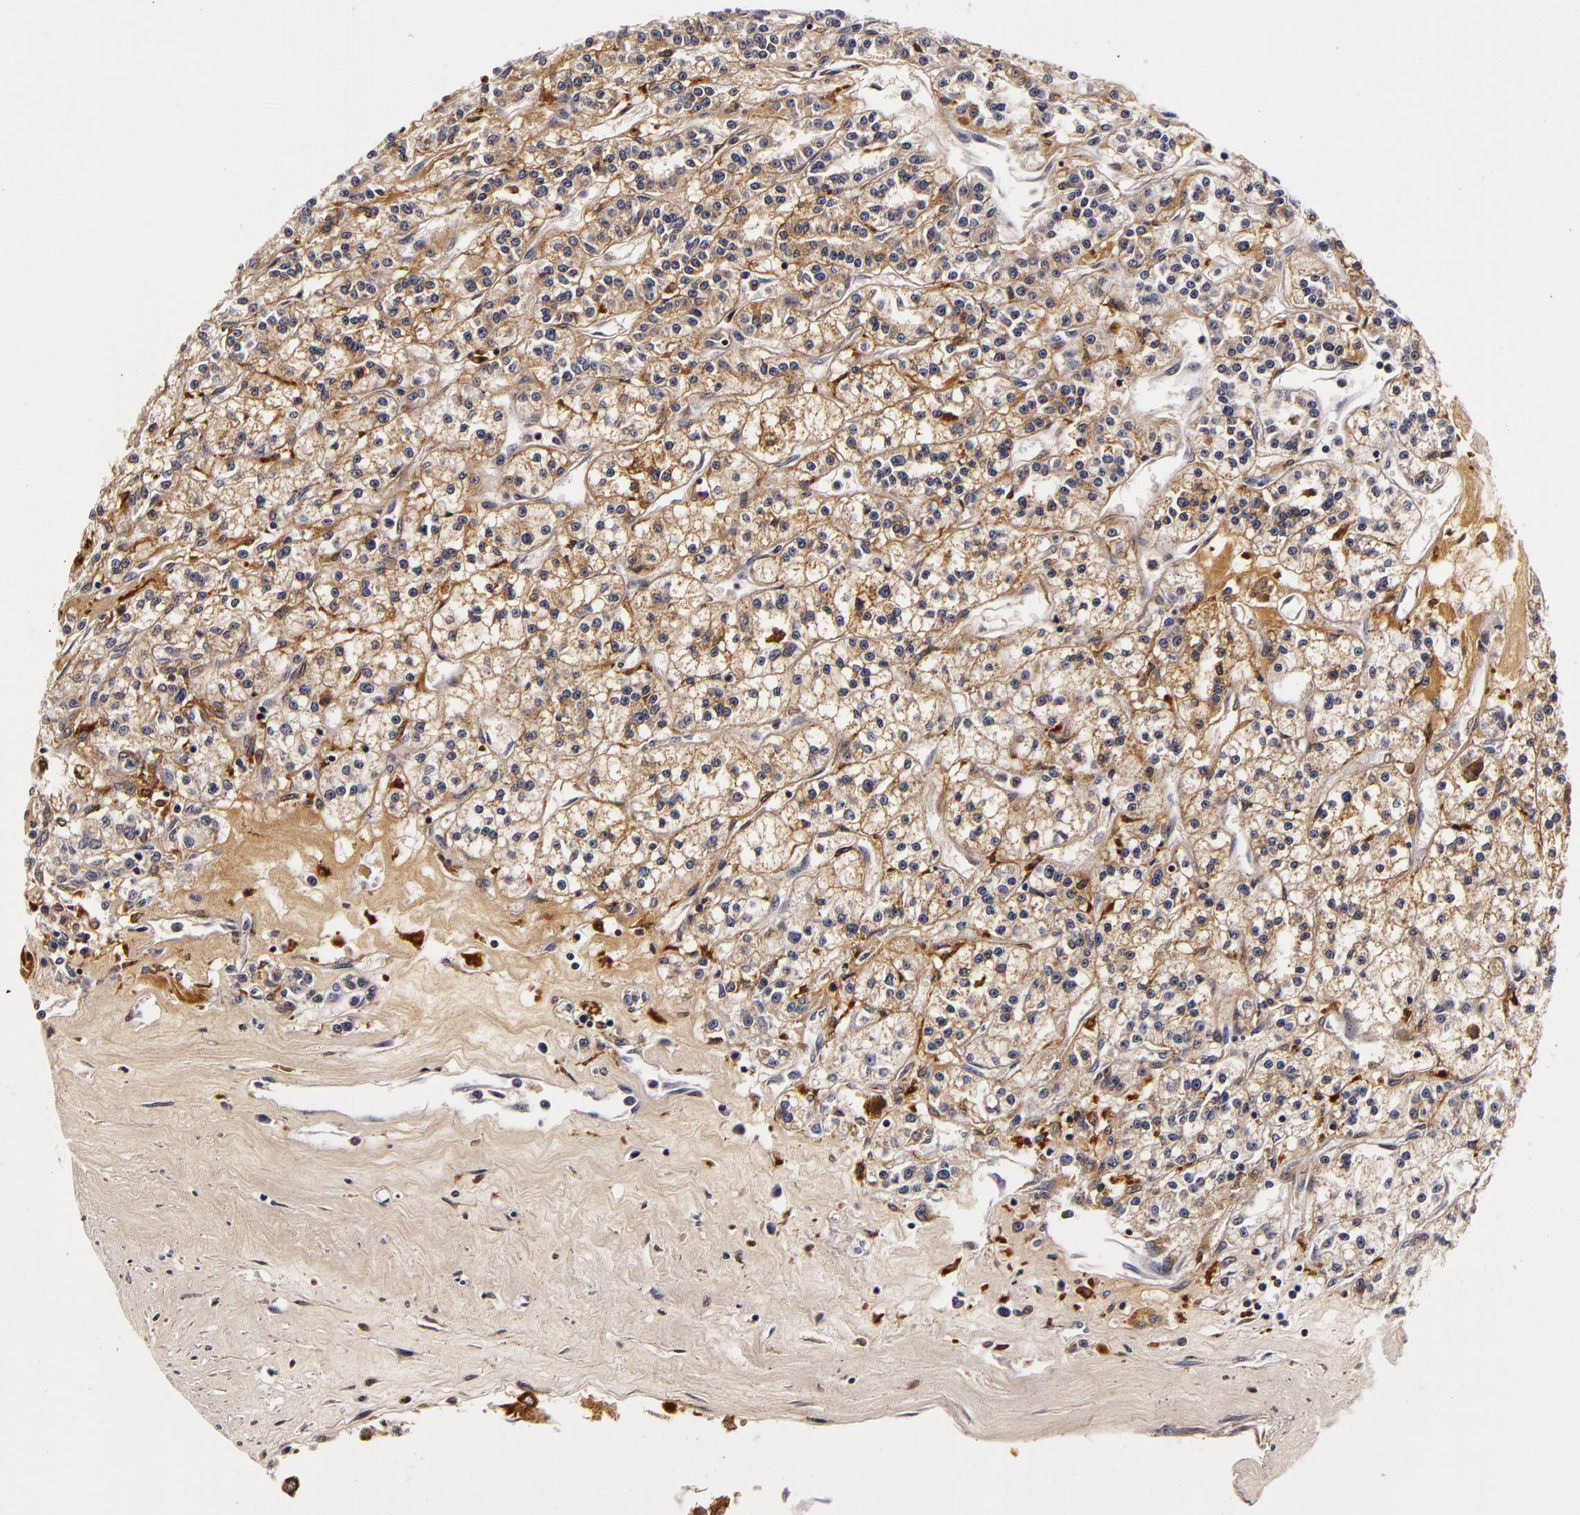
{"staining": {"intensity": "weak", "quantity": ">75%", "location": "cytoplasmic/membranous"}, "tissue": "renal cancer", "cell_type": "Tumor cells", "image_type": "cancer", "snomed": [{"axis": "morphology", "description": "Adenocarcinoma, NOS"}, {"axis": "topography", "description": "Kidney"}], "caption": "There is low levels of weak cytoplasmic/membranous expression in tumor cells of renal cancer, as demonstrated by immunohistochemical staining (brown color).", "gene": "LGALS3BP", "patient": {"sex": "female", "age": 76}}